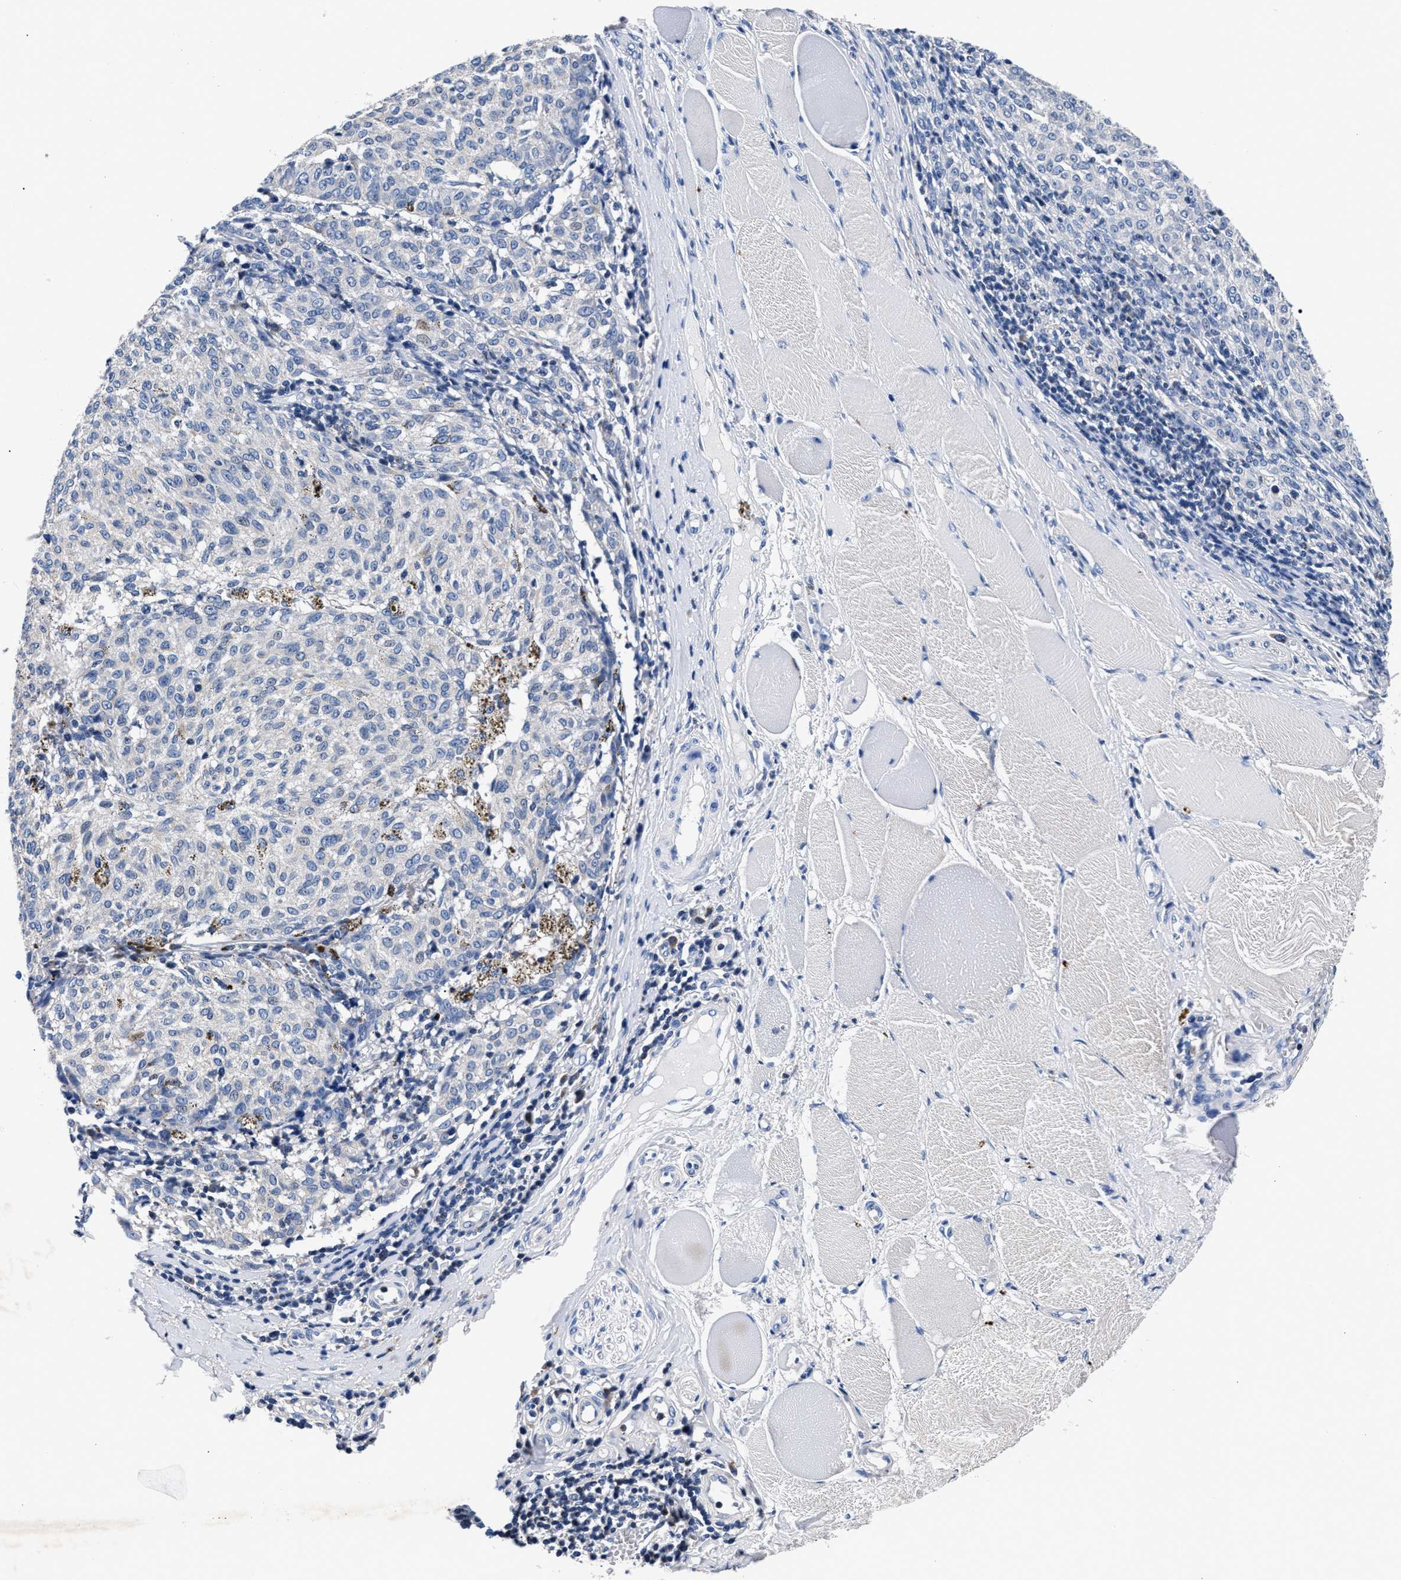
{"staining": {"intensity": "negative", "quantity": "none", "location": "none"}, "tissue": "melanoma", "cell_type": "Tumor cells", "image_type": "cancer", "snomed": [{"axis": "morphology", "description": "Malignant melanoma, NOS"}, {"axis": "topography", "description": "Skin"}], "caption": "DAB (3,3'-diaminobenzidine) immunohistochemical staining of melanoma exhibits no significant staining in tumor cells. The staining is performed using DAB (3,3'-diaminobenzidine) brown chromogen with nuclei counter-stained in using hematoxylin.", "gene": "PHF24", "patient": {"sex": "female", "age": 72}}